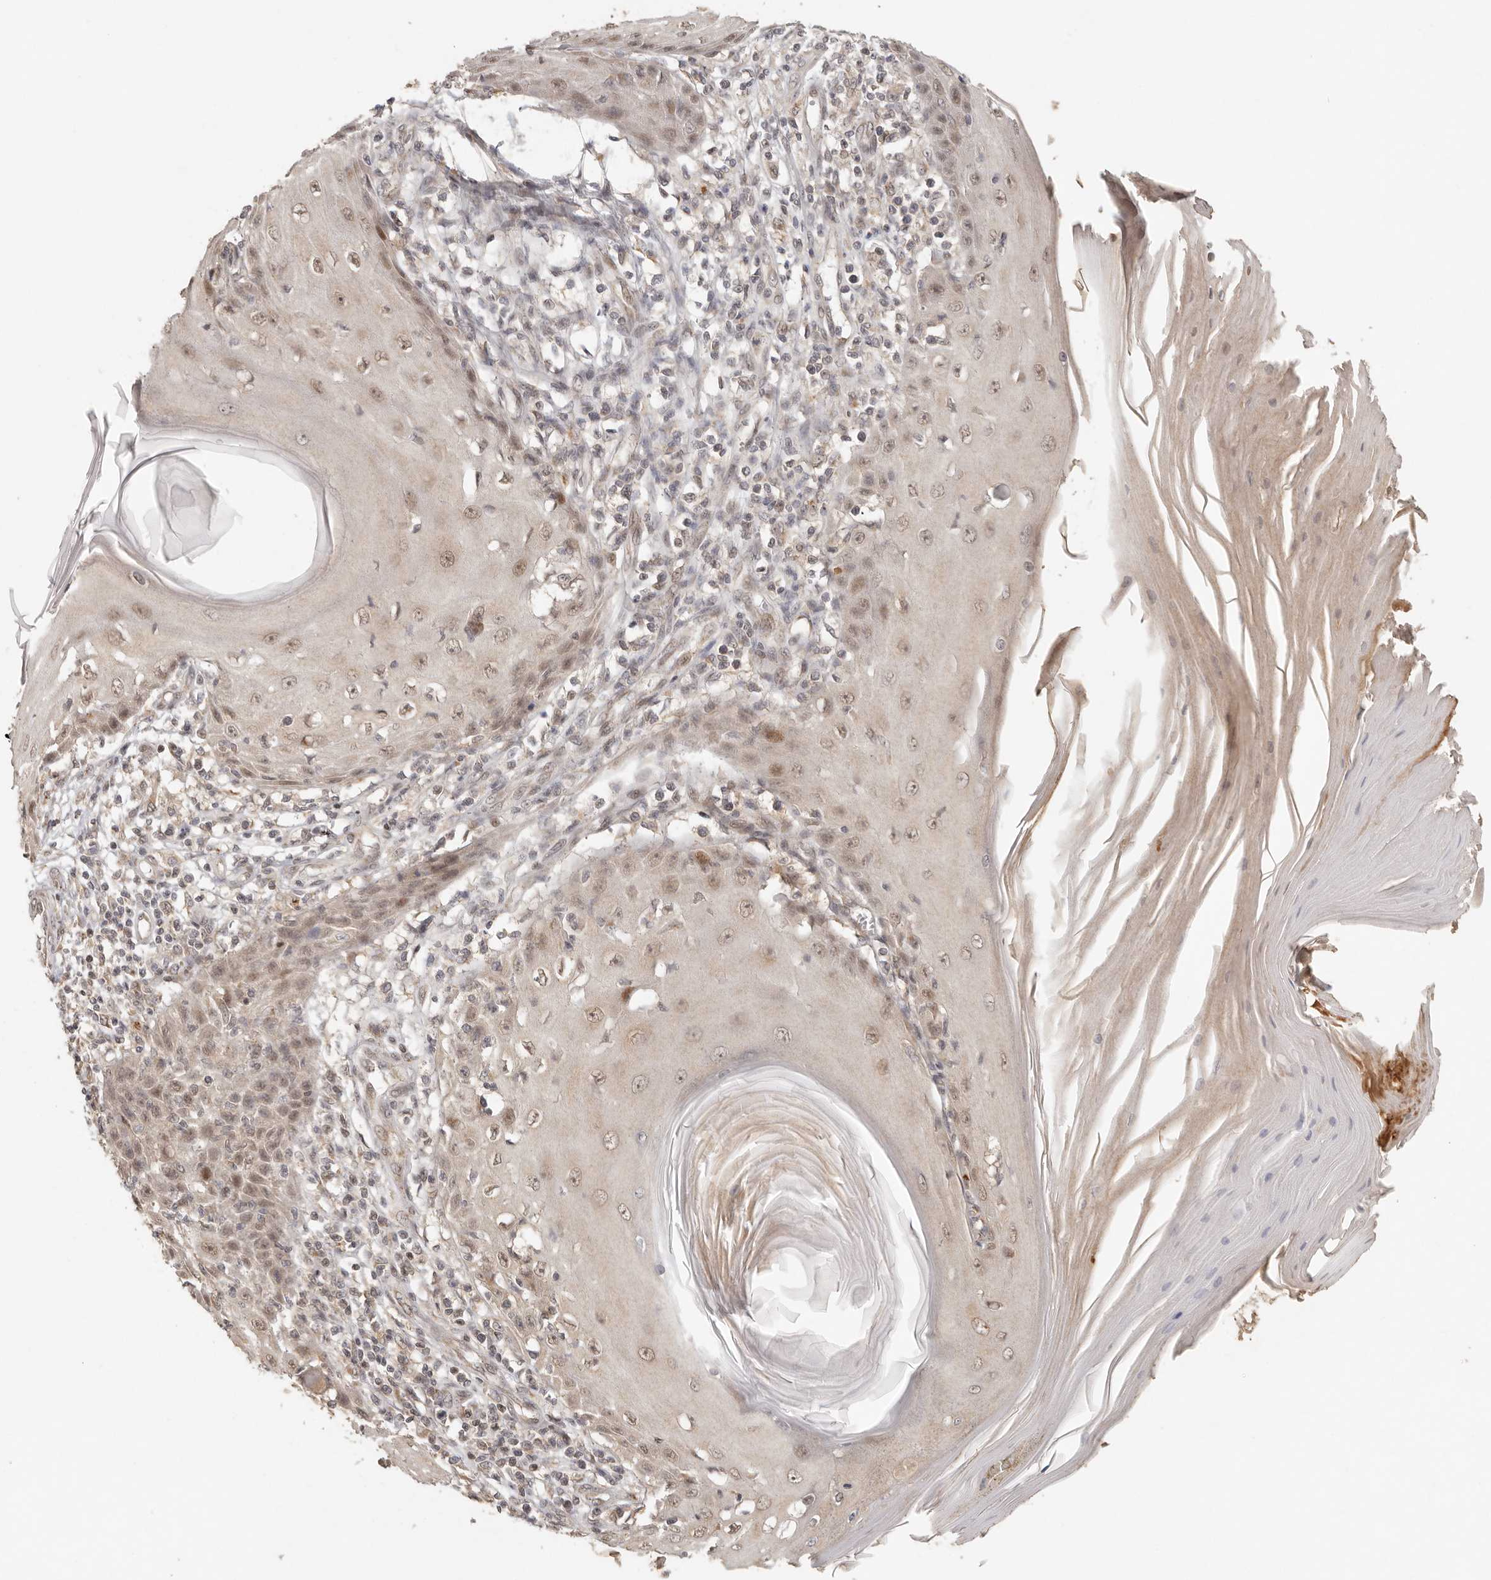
{"staining": {"intensity": "weak", "quantity": ">75%", "location": "nuclear"}, "tissue": "skin cancer", "cell_type": "Tumor cells", "image_type": "cancer", "snomed": [{"axis": "morphology", "description": "Squamous cell carcinoma, NOS"}, {"axis": "topography", "description": "Skin"}], "caption": "A micrograph of human skin cancer stained for a protein reveals weak nuclear brown staining in tumor cells. Nuclei are stained in blue.", "gene": "LRRC75A", "patient": {"sex": "female", "age": 73}}